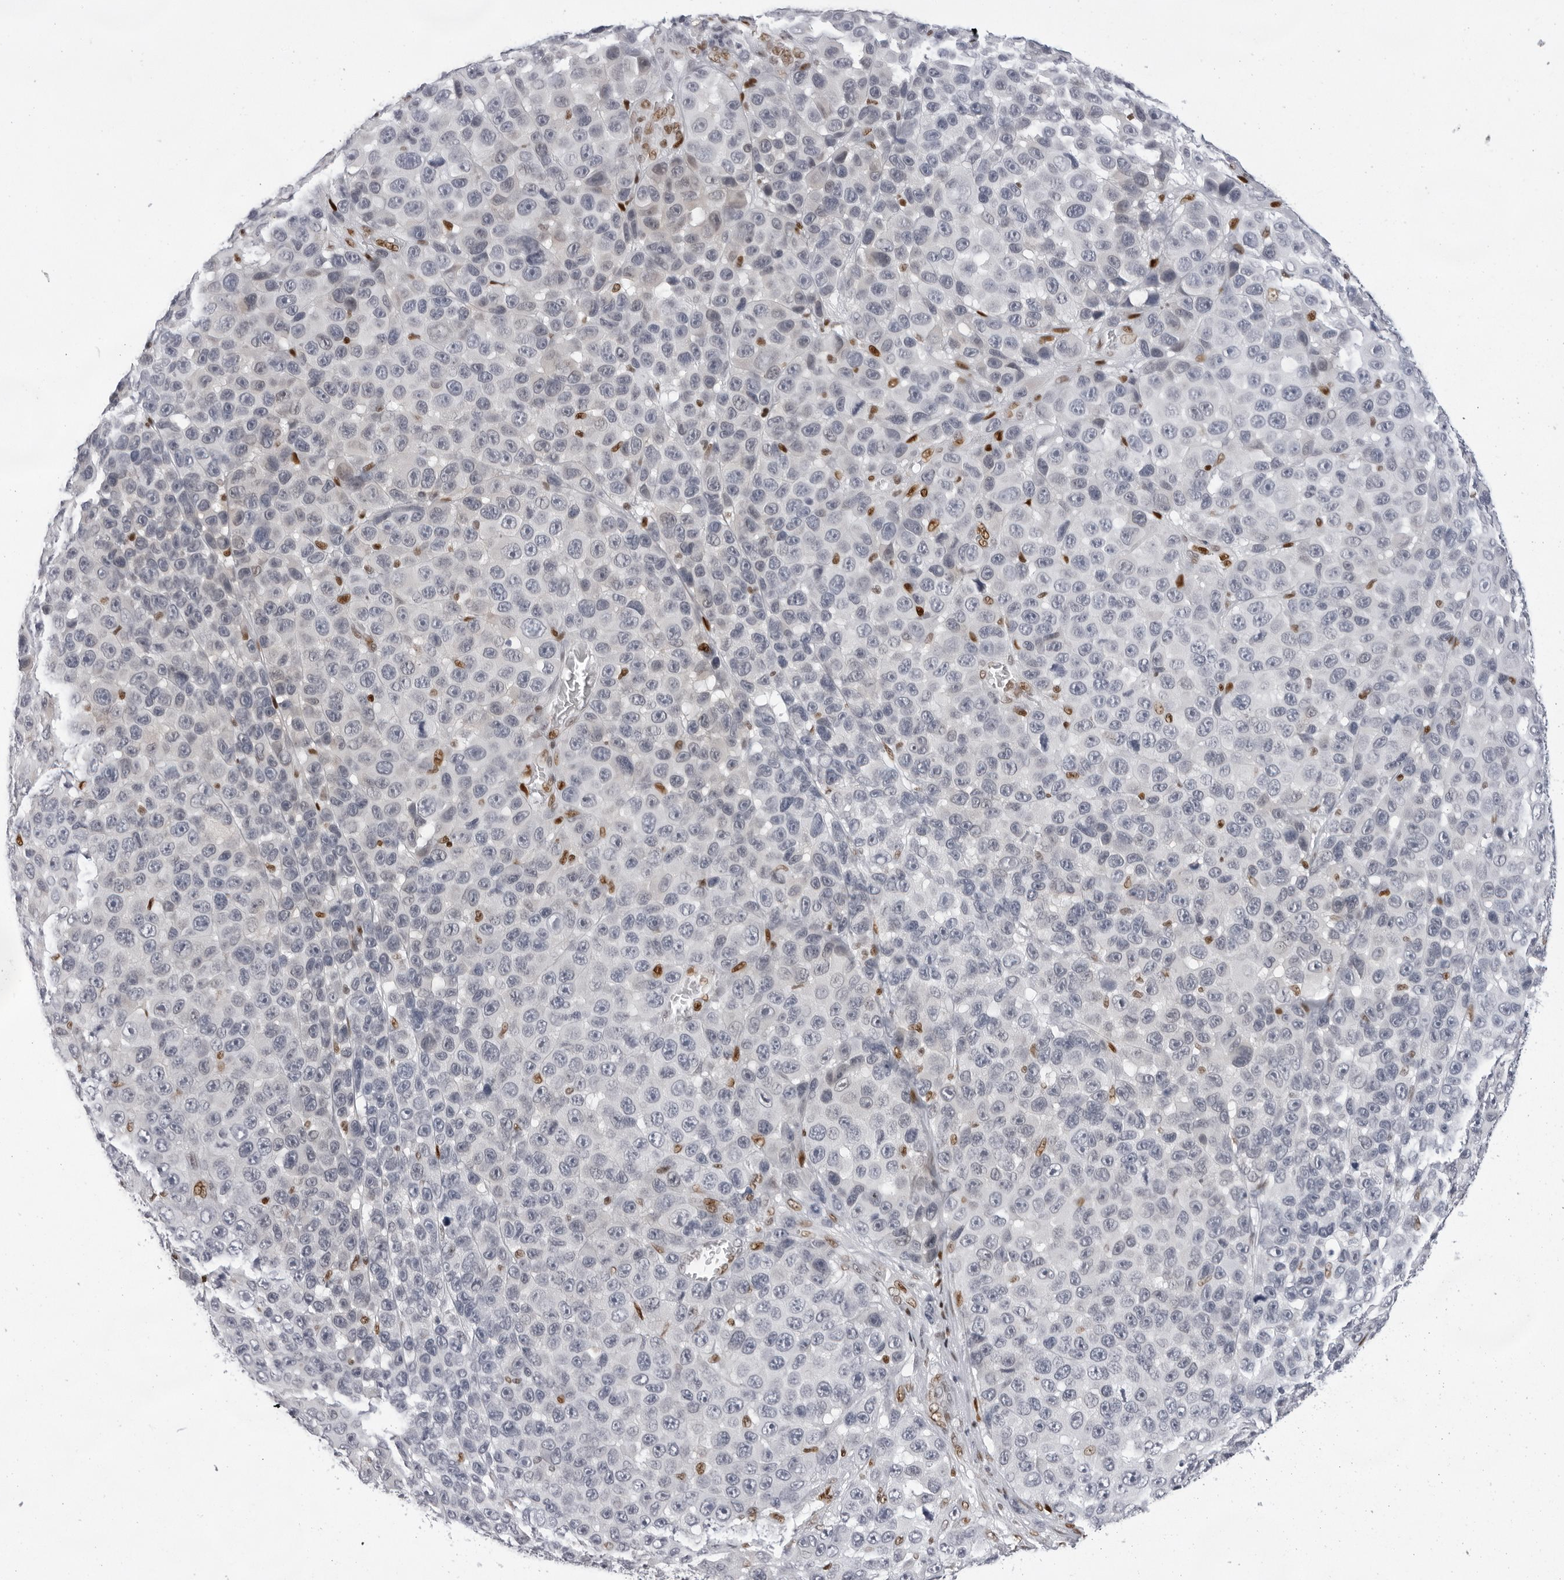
{"staining": {"intensity": "negative", "quantity": "none", "location": "none"}, "tissue": "melanoma", "cell_type": "Tumor cells", "image_type": "cancer", "snomed": [{"axis": "morphology", "description": "Malignant melanoma, NOS"}, {"axis": "topography", "description": "Skin"}], "caption": "DAB immunohistochemical staining of human melanoma demonstrates no significant positivity in tumor cells. The staining is performed using DAB brown chromogen with nuclei counter-stained in using hematoxylin.", "gene": "OGG1", "patient": {"sex": "male", "age": 53}}